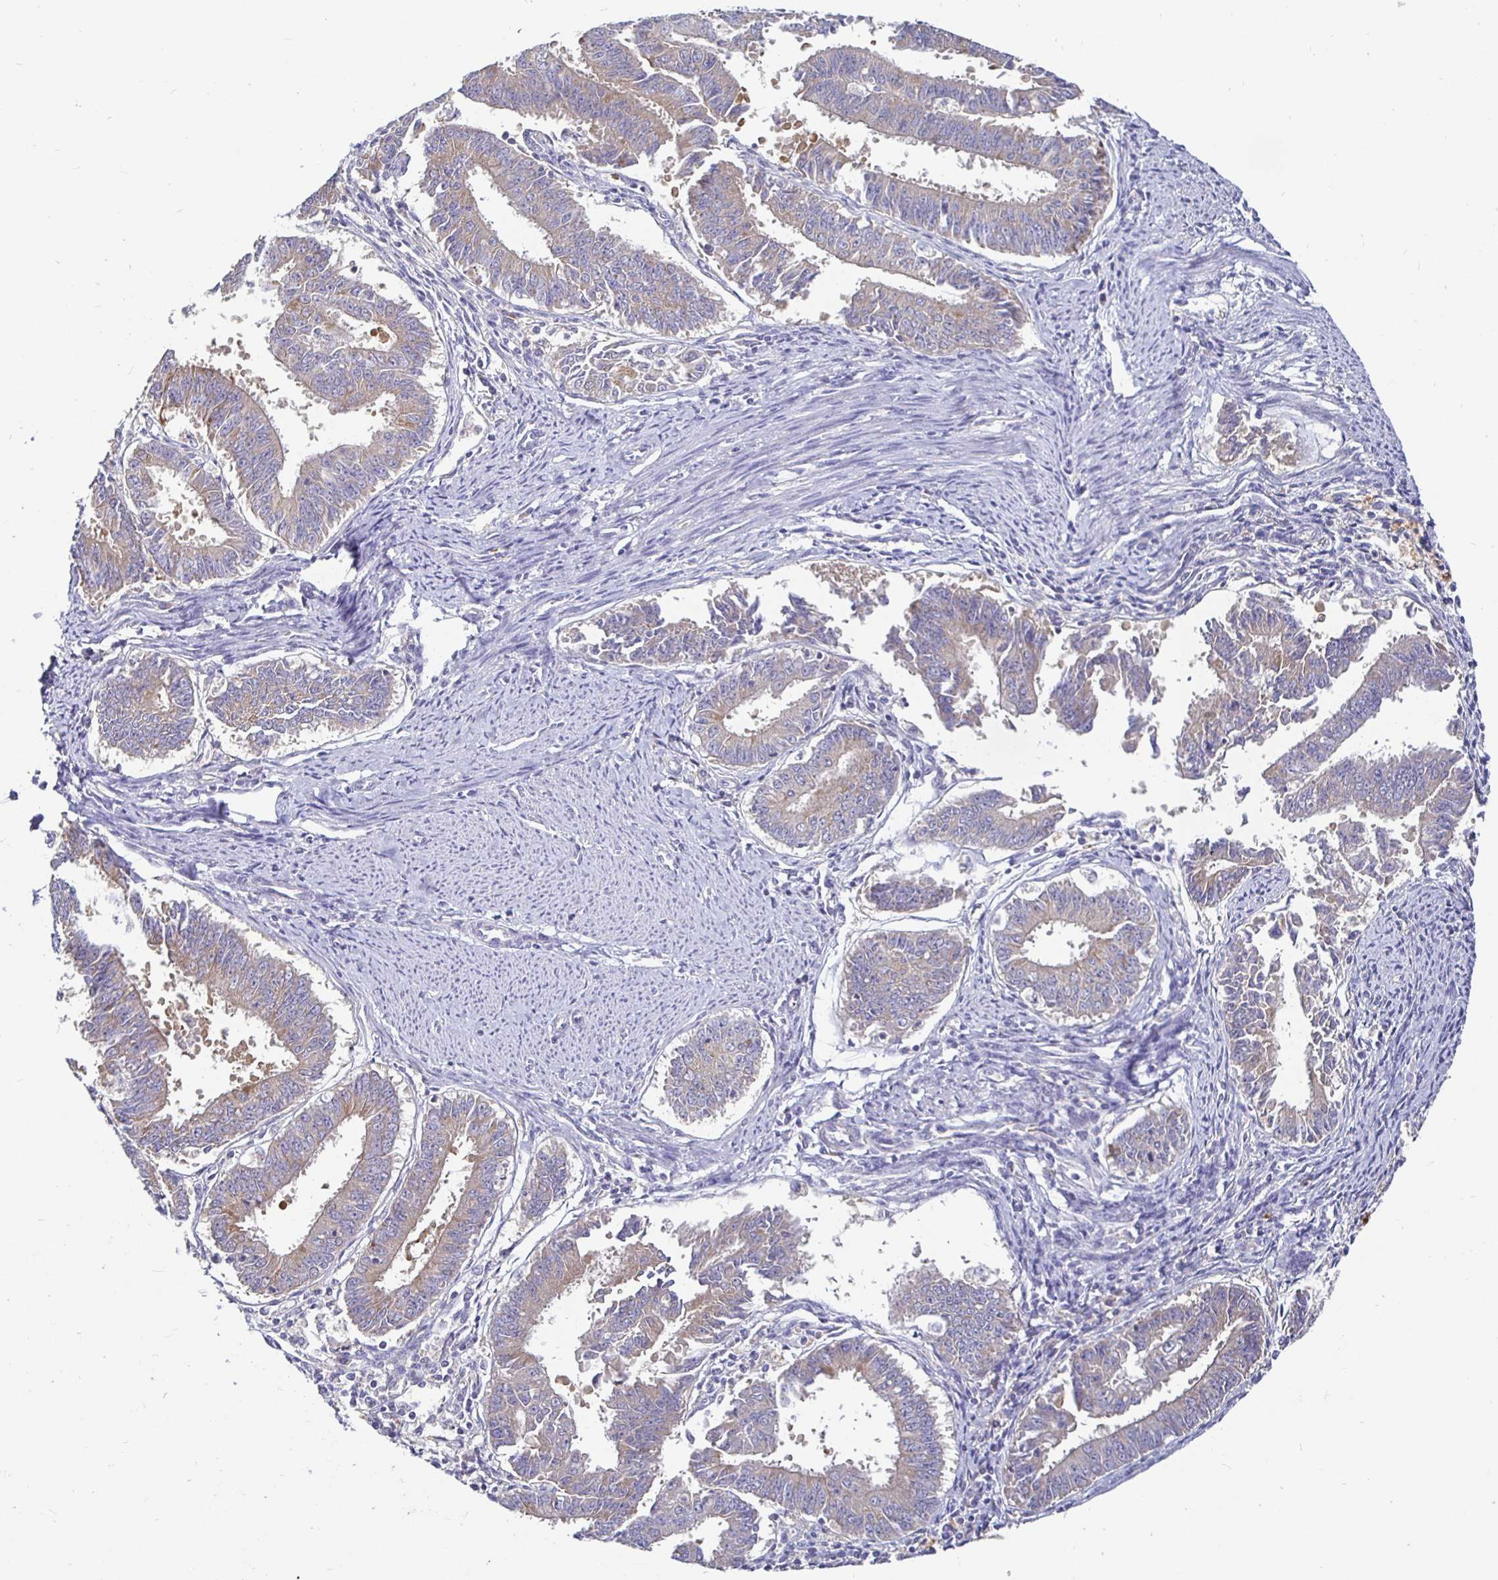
{"staining": {"intensity": "negative", "quantity": "none", "location": "none"}, "tissue": "endometrial cancer", "cell_type": "Tumor cells", "image_type": "cancer", "snomed": [{"axis": "morphology", "description": "Adenocarcinoma, NOS"}, {"axis": "topography", "description": "Endometrium"}], "caption": "DAB (3,3'-diaminobenzidine) immunohistochemical staining of human endometrial cancer reveals no significant expression in tumor cells.", "gene": "KIF21A", "patient": {"sex": "female", "age": 73}}